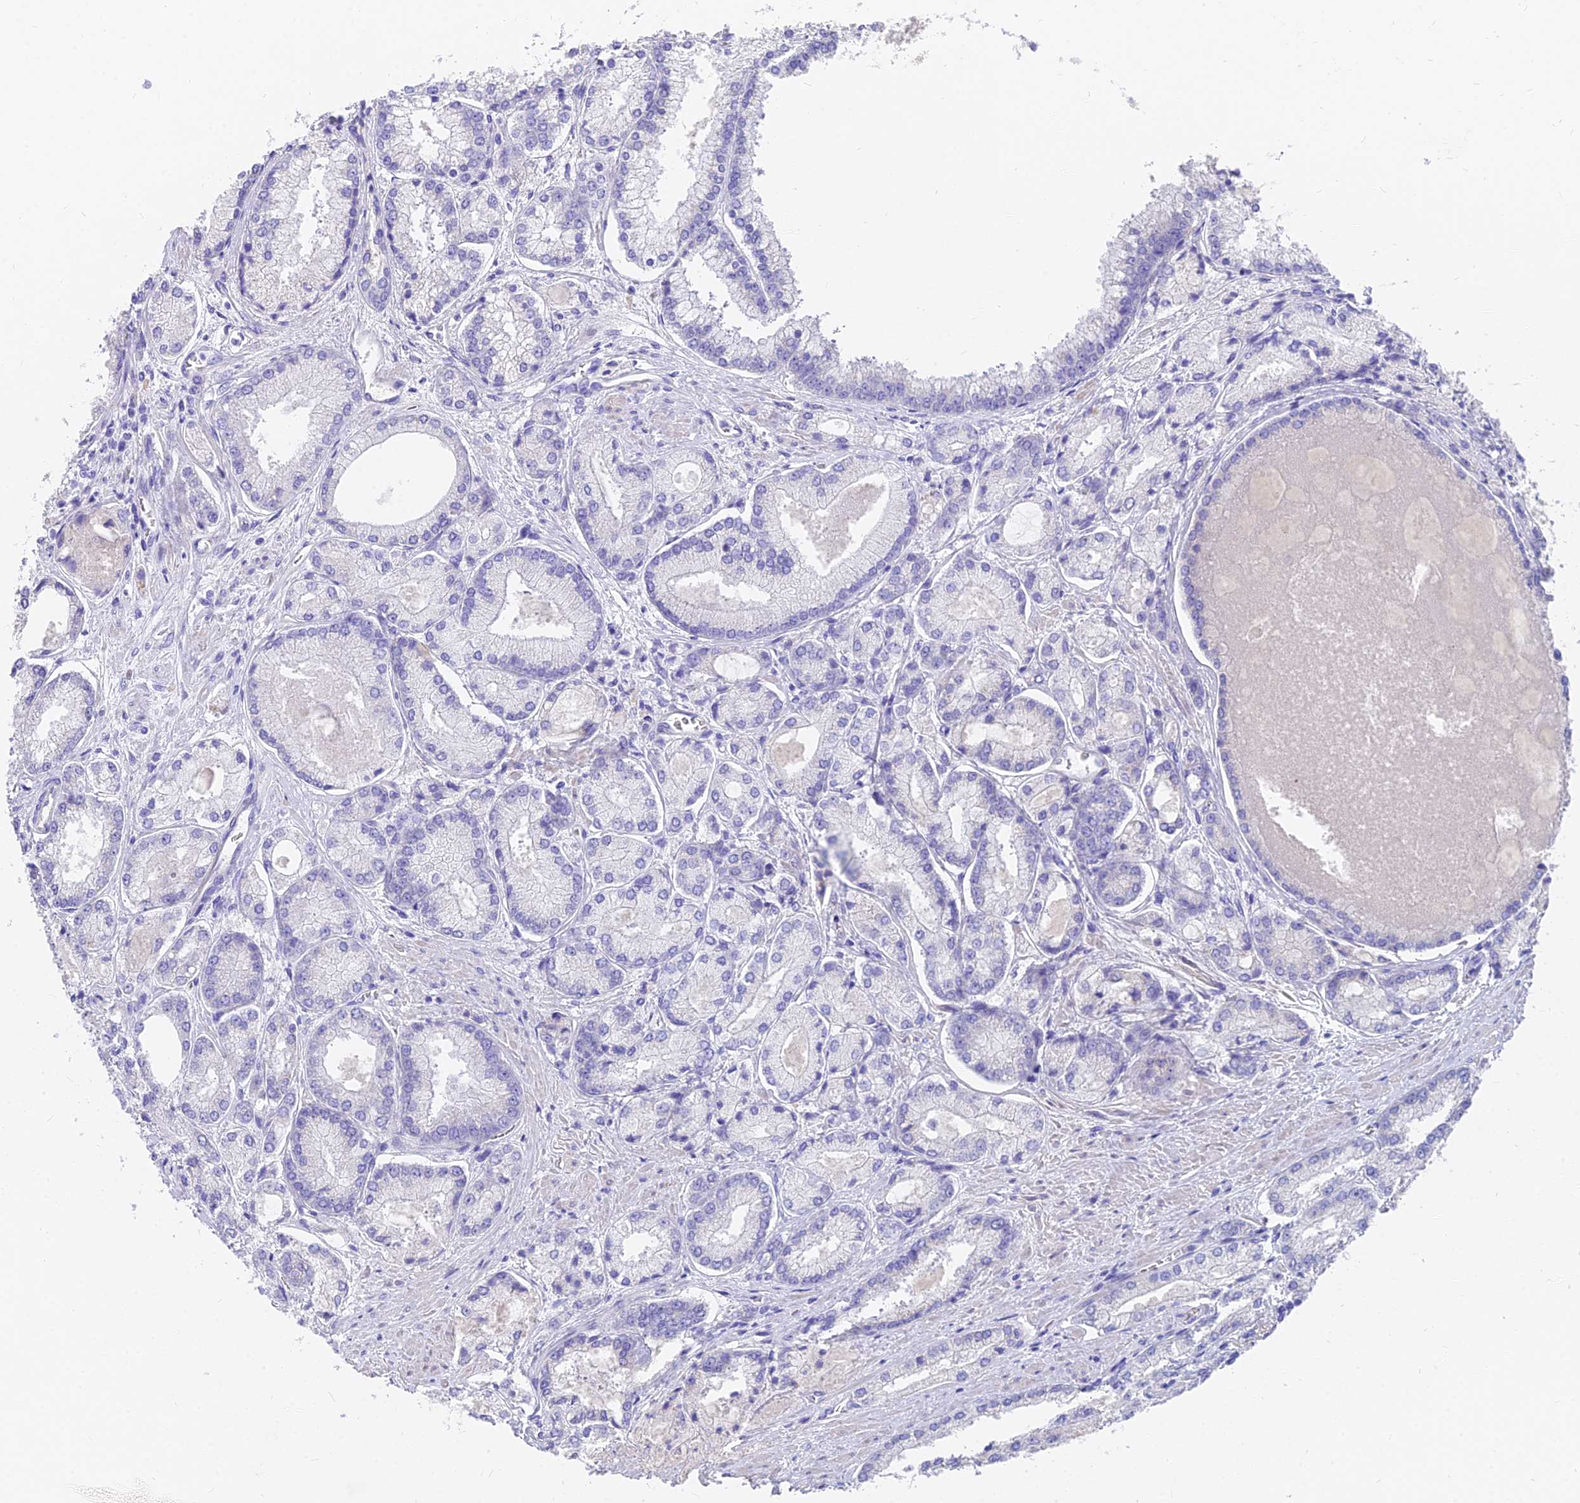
{"staining": {"intensity": "negative", "quantity": "none", "location": "none"}, "tissue": "prostate cancer", "cell_type": "Tumor cells", "image_type": "cancer", "snomed": [{"axis": "morphology", "description": "Adenocarcinoma, Low grade"}, {"axis": "topography", "description": "Prostate"}], "caption": "Tumor cells show no significant protein expression in prostate low-grade adenocarcinoma.", "gene": "FAM168B", "patient": {"sex": "male", "age": 74}}